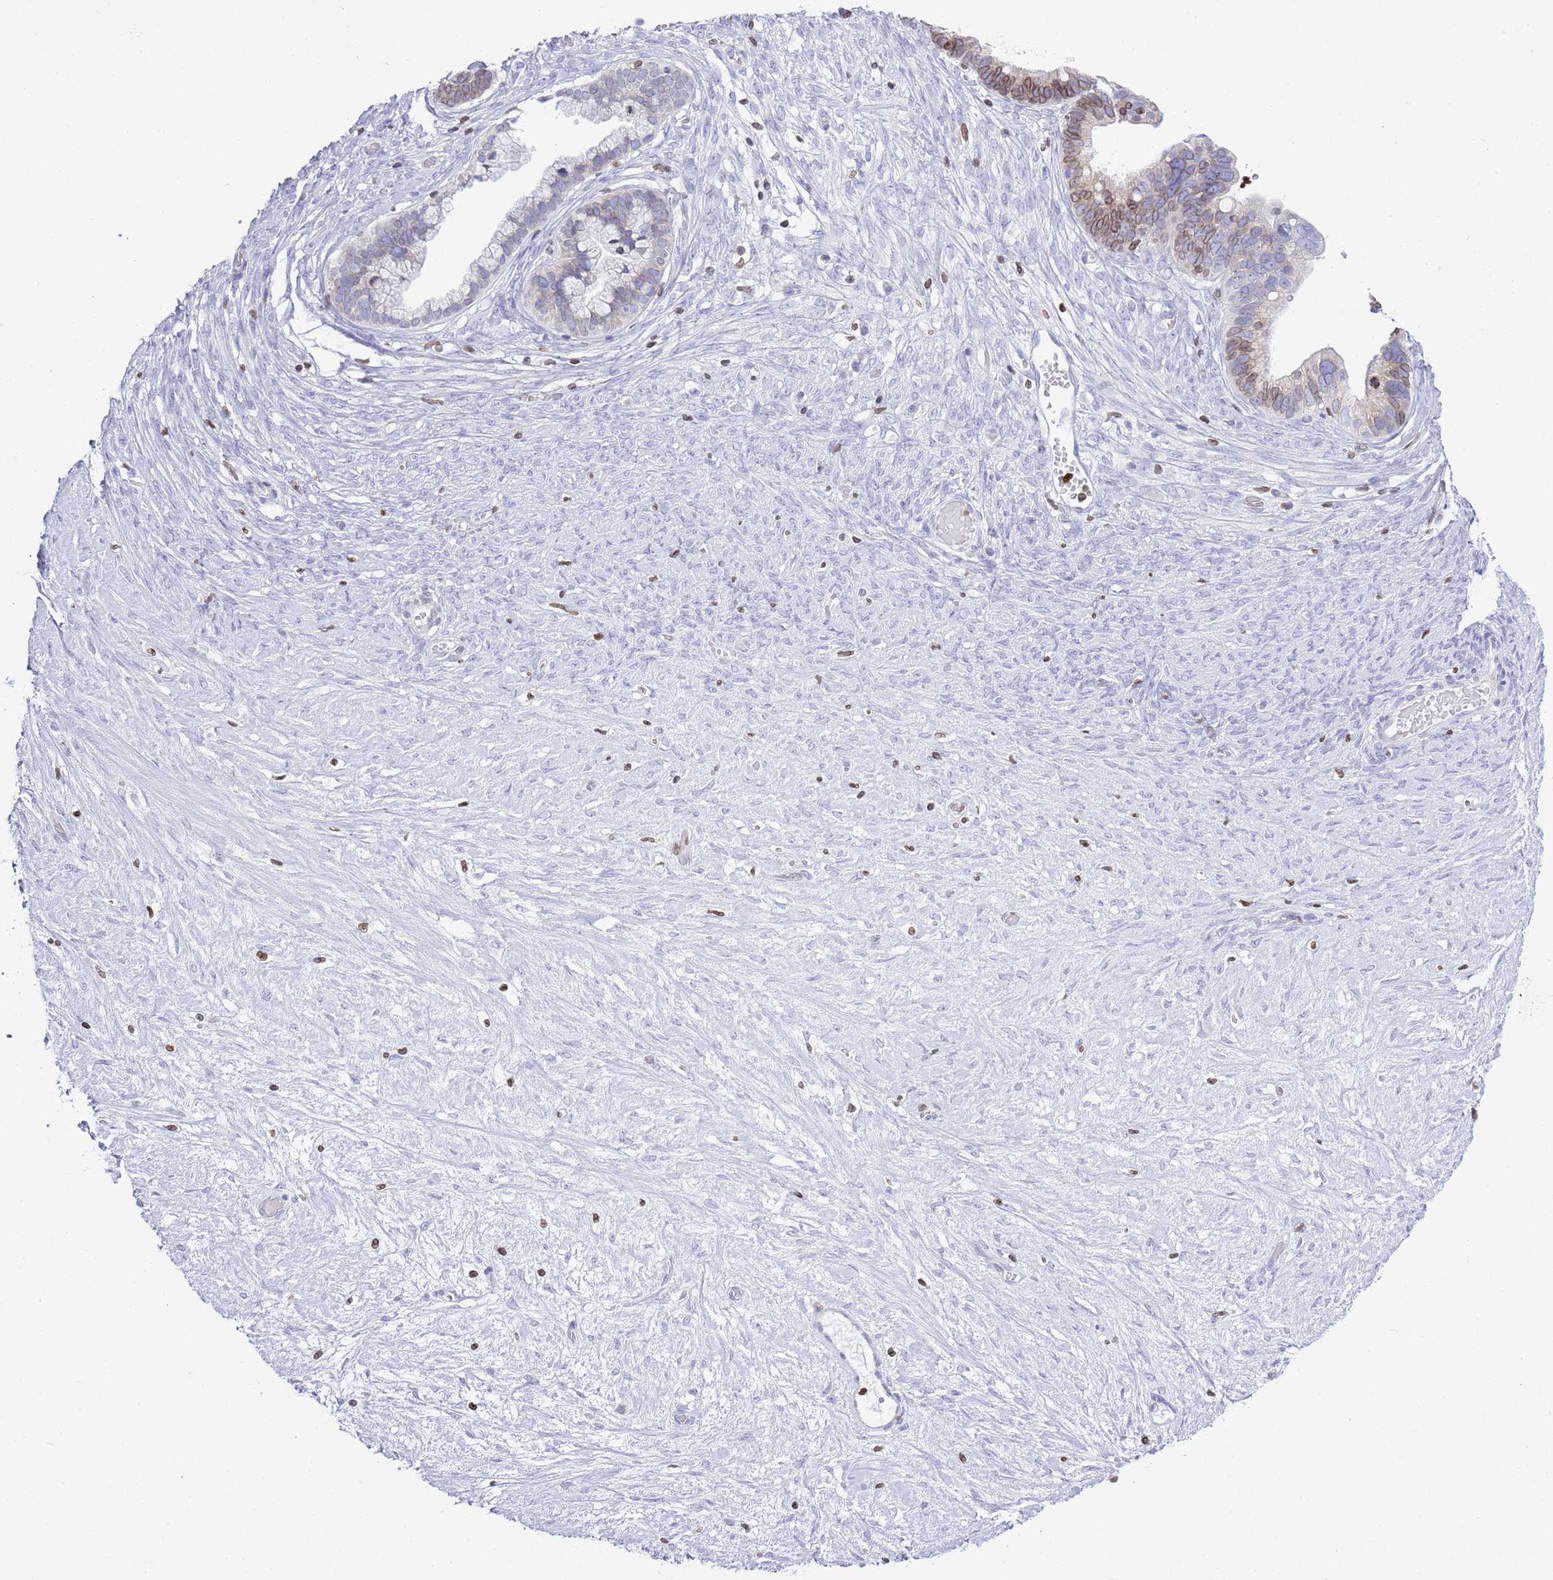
{"staining": {"intensity": "moderate", "quantity": "25%-75%", "location": "cytoplasmic/membranous,nuclear"}, "tissue": "ovarian cancer", "cell_type": "Tumor cells", "image_type": "cancer", "snomed": [{"axis": "morphology", "description": "Cystadenocarcinoma, serous, NOS"}, {"axis": "topography", "description": "Ovary"}], "caption": "Tumor cells demonstrate medium levels of moderate cytoplasmic/membranous and nuclear positivity in approximately 25%-75% of cells in human ovarian cancer. Immunohistochemistry (ihc) stains the protein in brown and the nuclei are stained blue.", "gene": "LBR", "patient": {"sex": "female", "age": 56}}